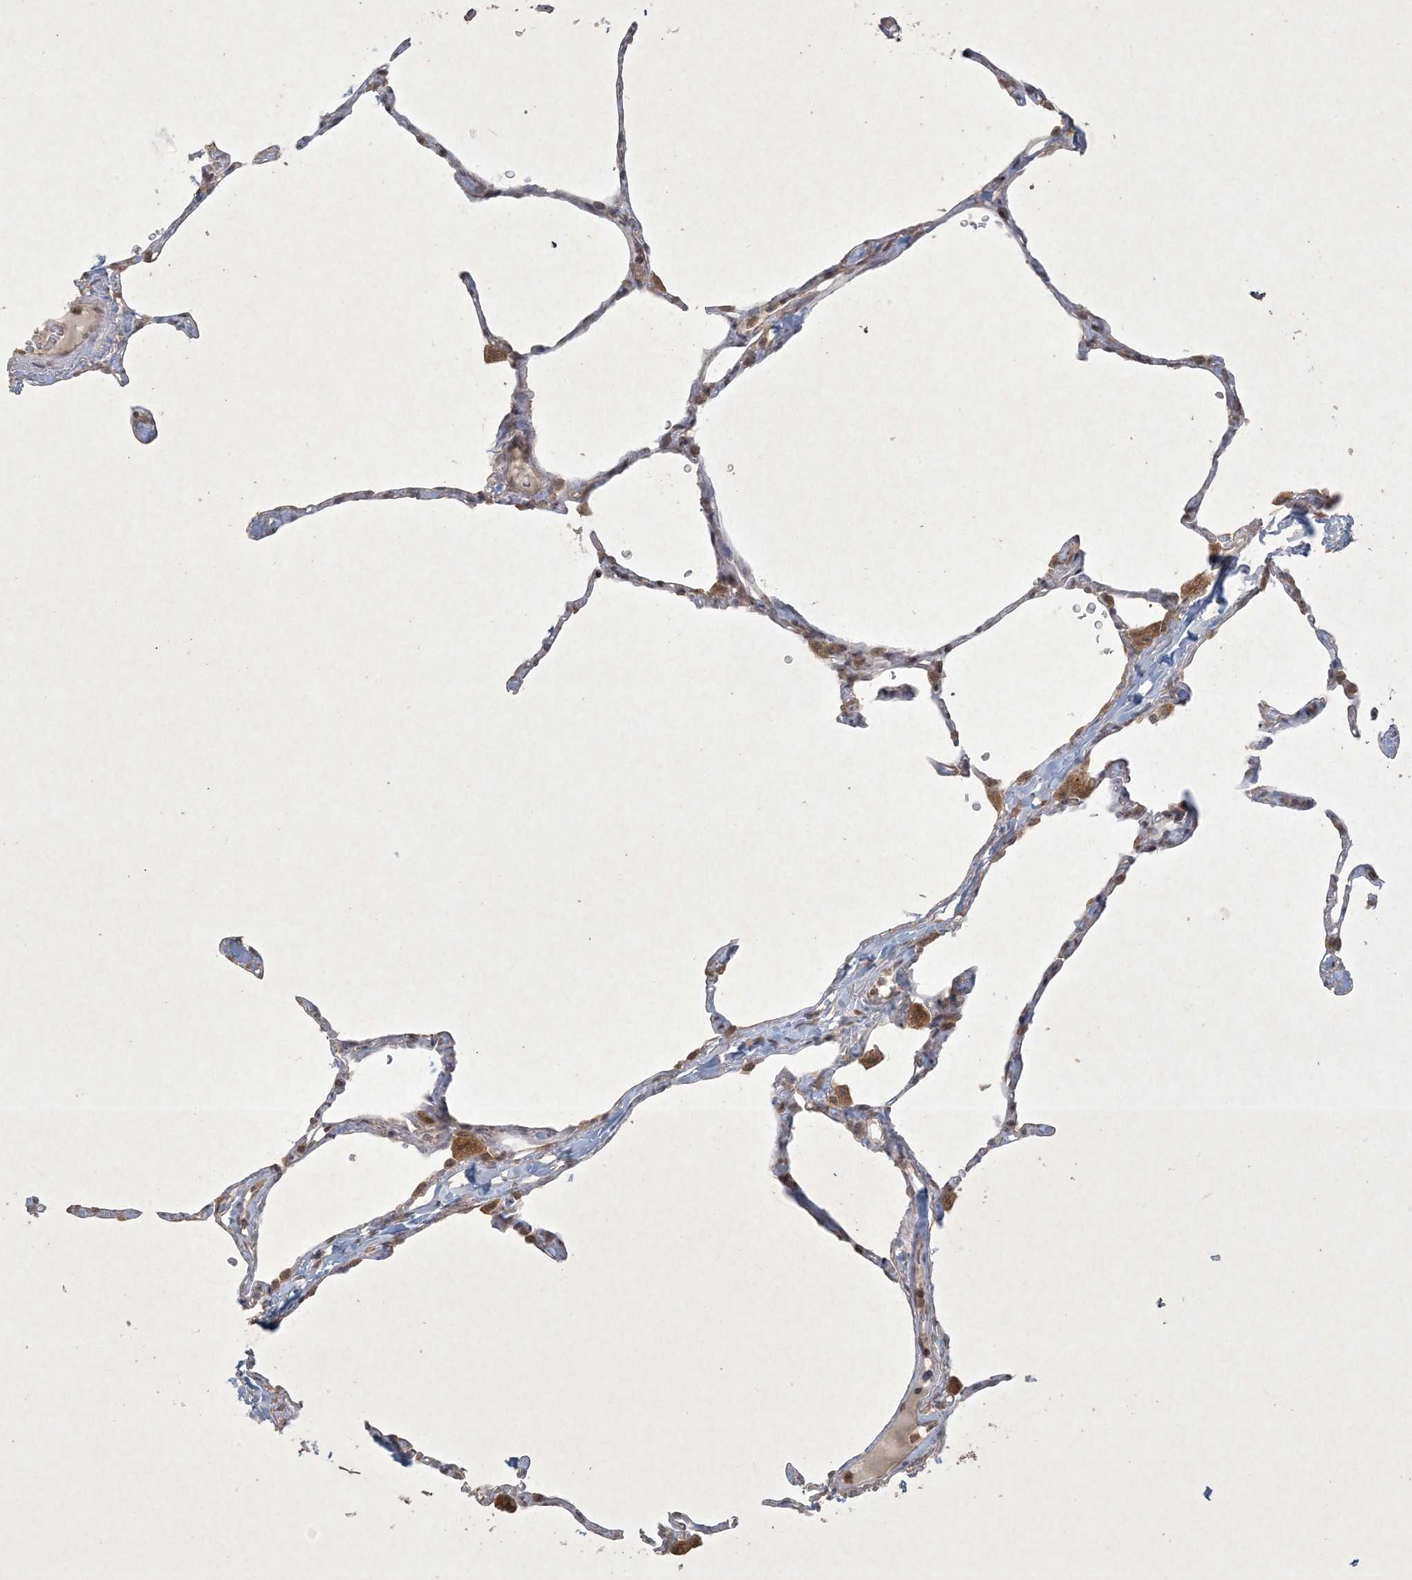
{"staining": {"intensity": "moderate", "quantity": "25%-75%", "location": "cytoplasmic/membranous"}, "tissue": "lung", "cell_type": "Alveolar cells", "image_type": "normal", "snomed": [{"axis": "morphology", "description": "Normal tissue, NOS"}, {"axis": "topography", "description": "Lung"}], "caption": "Lung stained with DAB immunohistochemistry demonstrates medium levels of moderate cytoplasmic/membranous positivity in approximately 25%-75% of alveolar cells.", "gene": "NRBP2", "patient": {"sex": "male", "age": 65}}